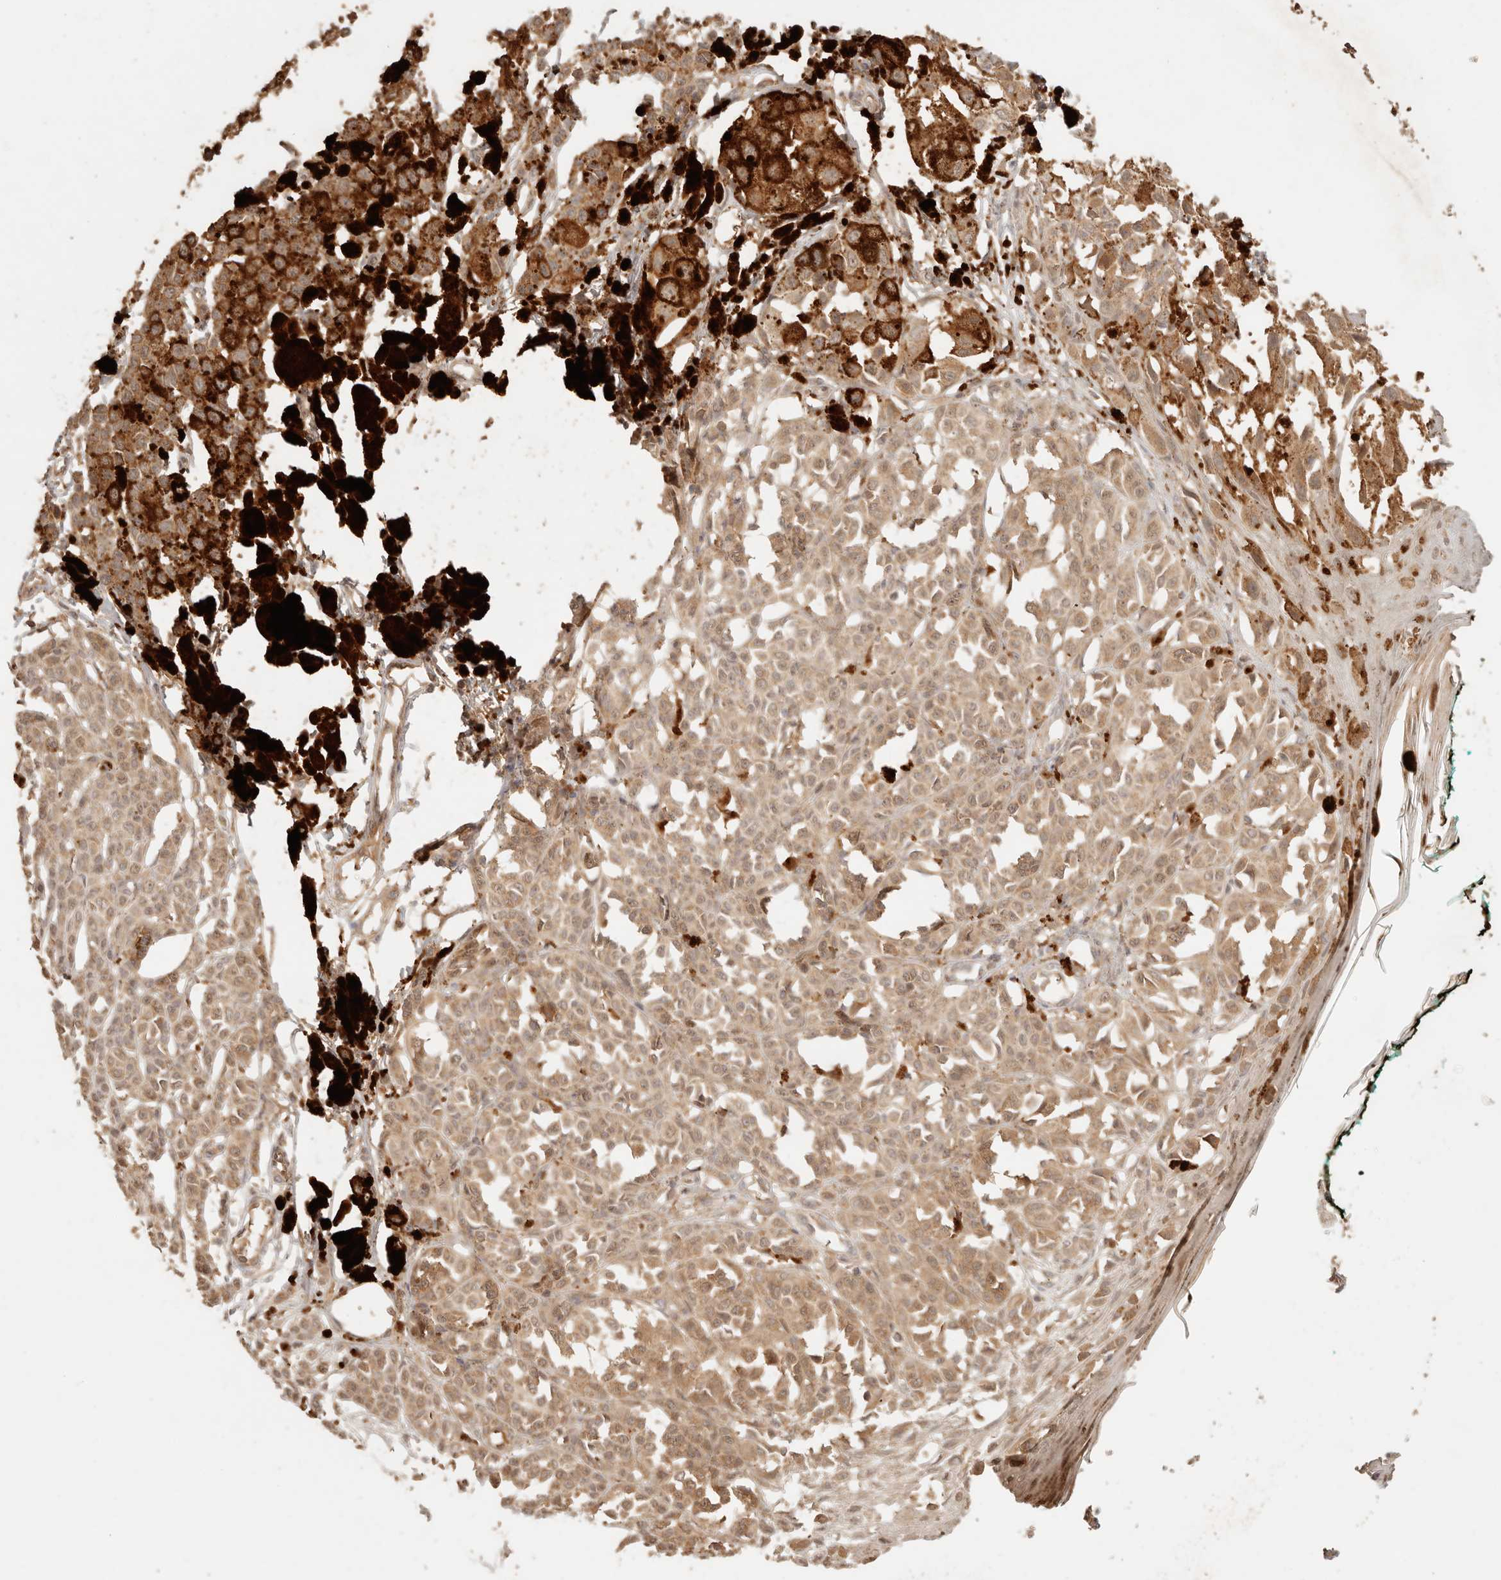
{"staining": {"intensity": "moderate", "quantity": ">75%", "location": "cytoplasmic/membranous"}, "tissue": "melanoma", "cell_type": "Tumor cells", "image_type": "cancer", "snomed": [{"axis": "morphology", "description": "Malignant melanoma, NOS"}, {"axis": "topography", "description": "Skin of leg"}], "caption": "Human melanoma stained with a brown dye displays moderate cytoplasmic/membranous positive positivity in approximately >75% of tumor cells.", "gene": "INTS11", "patient": {"sex": "female", "age": 72}}